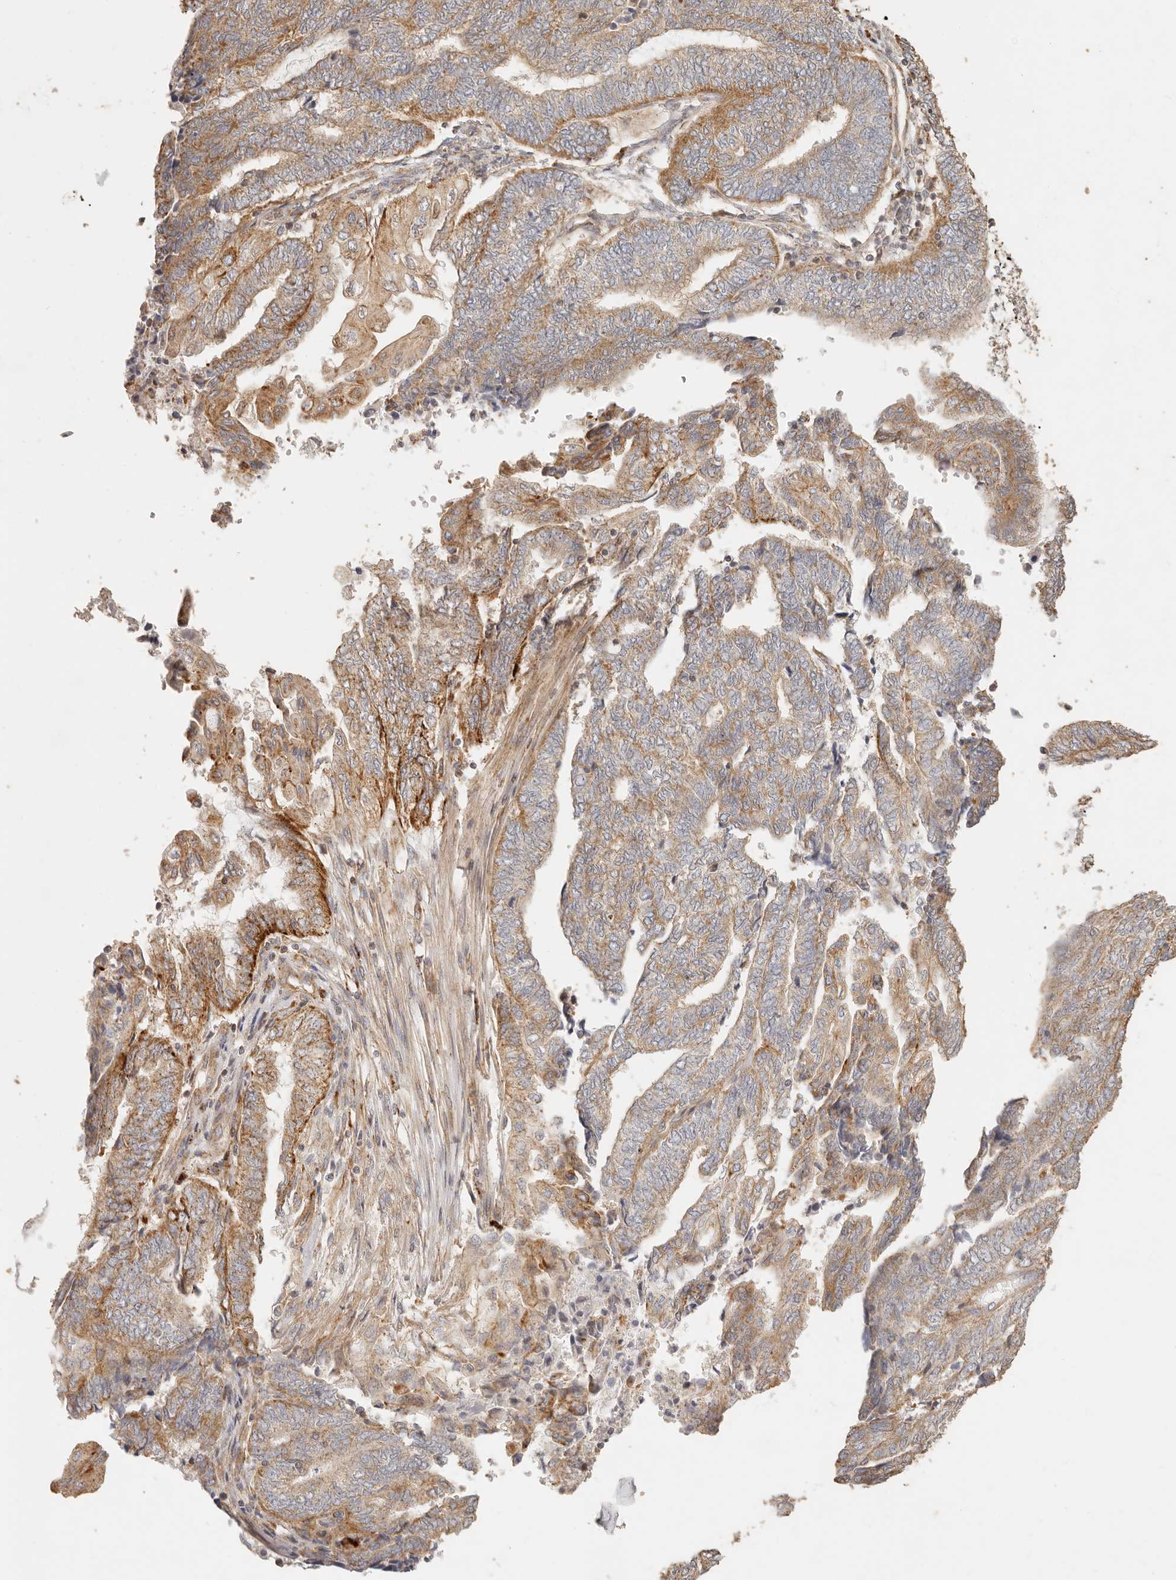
{"staining": {"intensity": "moderate", "quantity": ">75%", "location": "cytoplasmic/membranous"}, "tissue": "endometrial cancer", "cell_type": "Tumor cells", "image_type": "cancer", "snomed": [{"axis": "morphology", "description": "Adenocarcinoma, NOS"}, {"axis": "topography", "description": "Uterus"}, {"axis": "topography", "description": "Endometrium"}], "caption": "The histopathology image demonstrates staining of endometrial cancer, revealing moderate cytoplasmic/membranous protein staining (brown color) within tumor cells.", "gene": "PTPN22", "patient": {"sex": "female", "age": 70}}